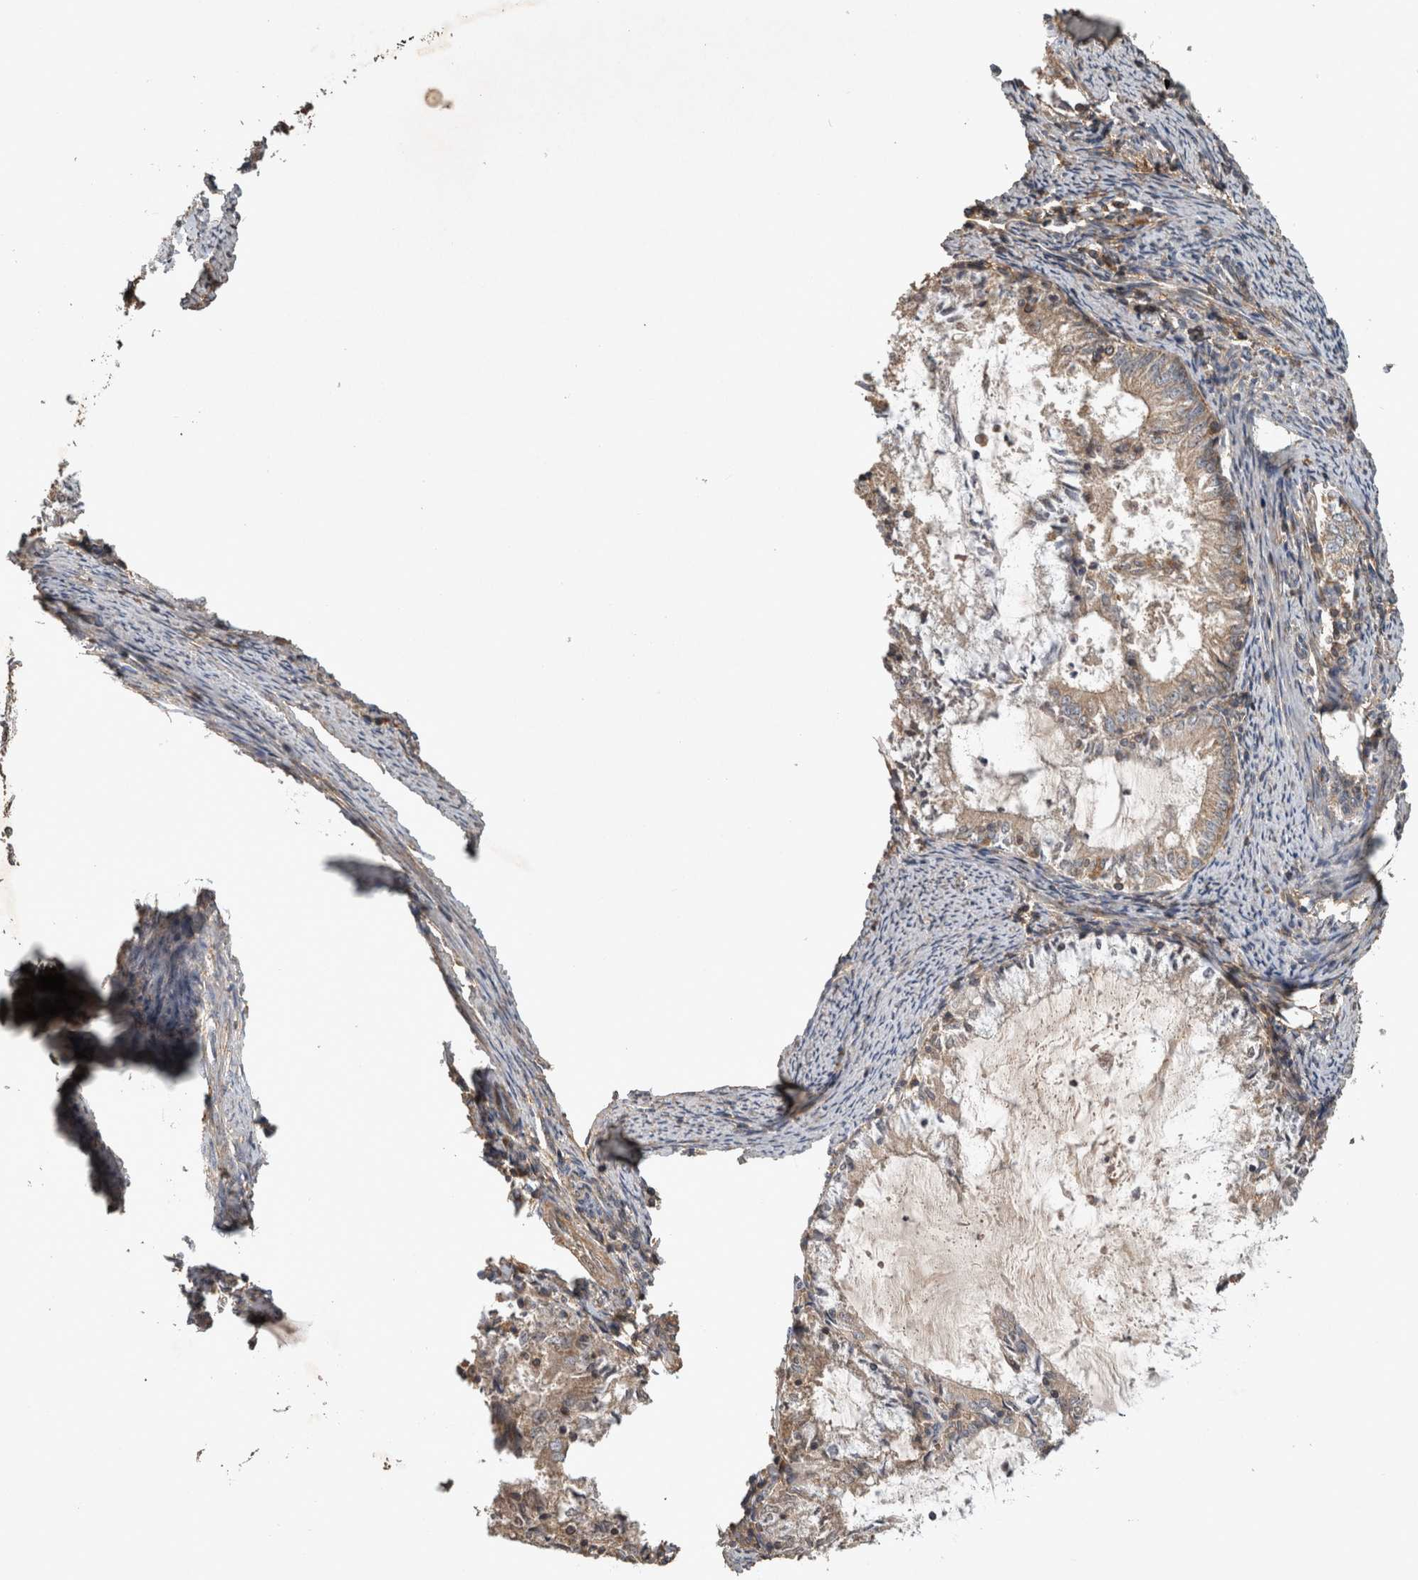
{"staining": {"intensity": "weak", "quantity": "25%-75%", "location": "cytoplasmic/membranous"}, "tissue": "endometrial cancer", "cell_type": "Tumor cells", "image_type": "cancer", "snomed": [{"axis": "morphology", "description": "Adenocarcinoma, NOS"}, {"axis": "topography", "description": "Endometrium"}], "caption": "Immunohistochemical staining of human endometrial cancer (adenocarcinoma) demonstrates low levels of weak cytoplasmic/membranous protein expression in approximately 25%-75% of tumor cells.", "gene": "TRMT61B", "patient": {"sex": "female", "age": 57}}